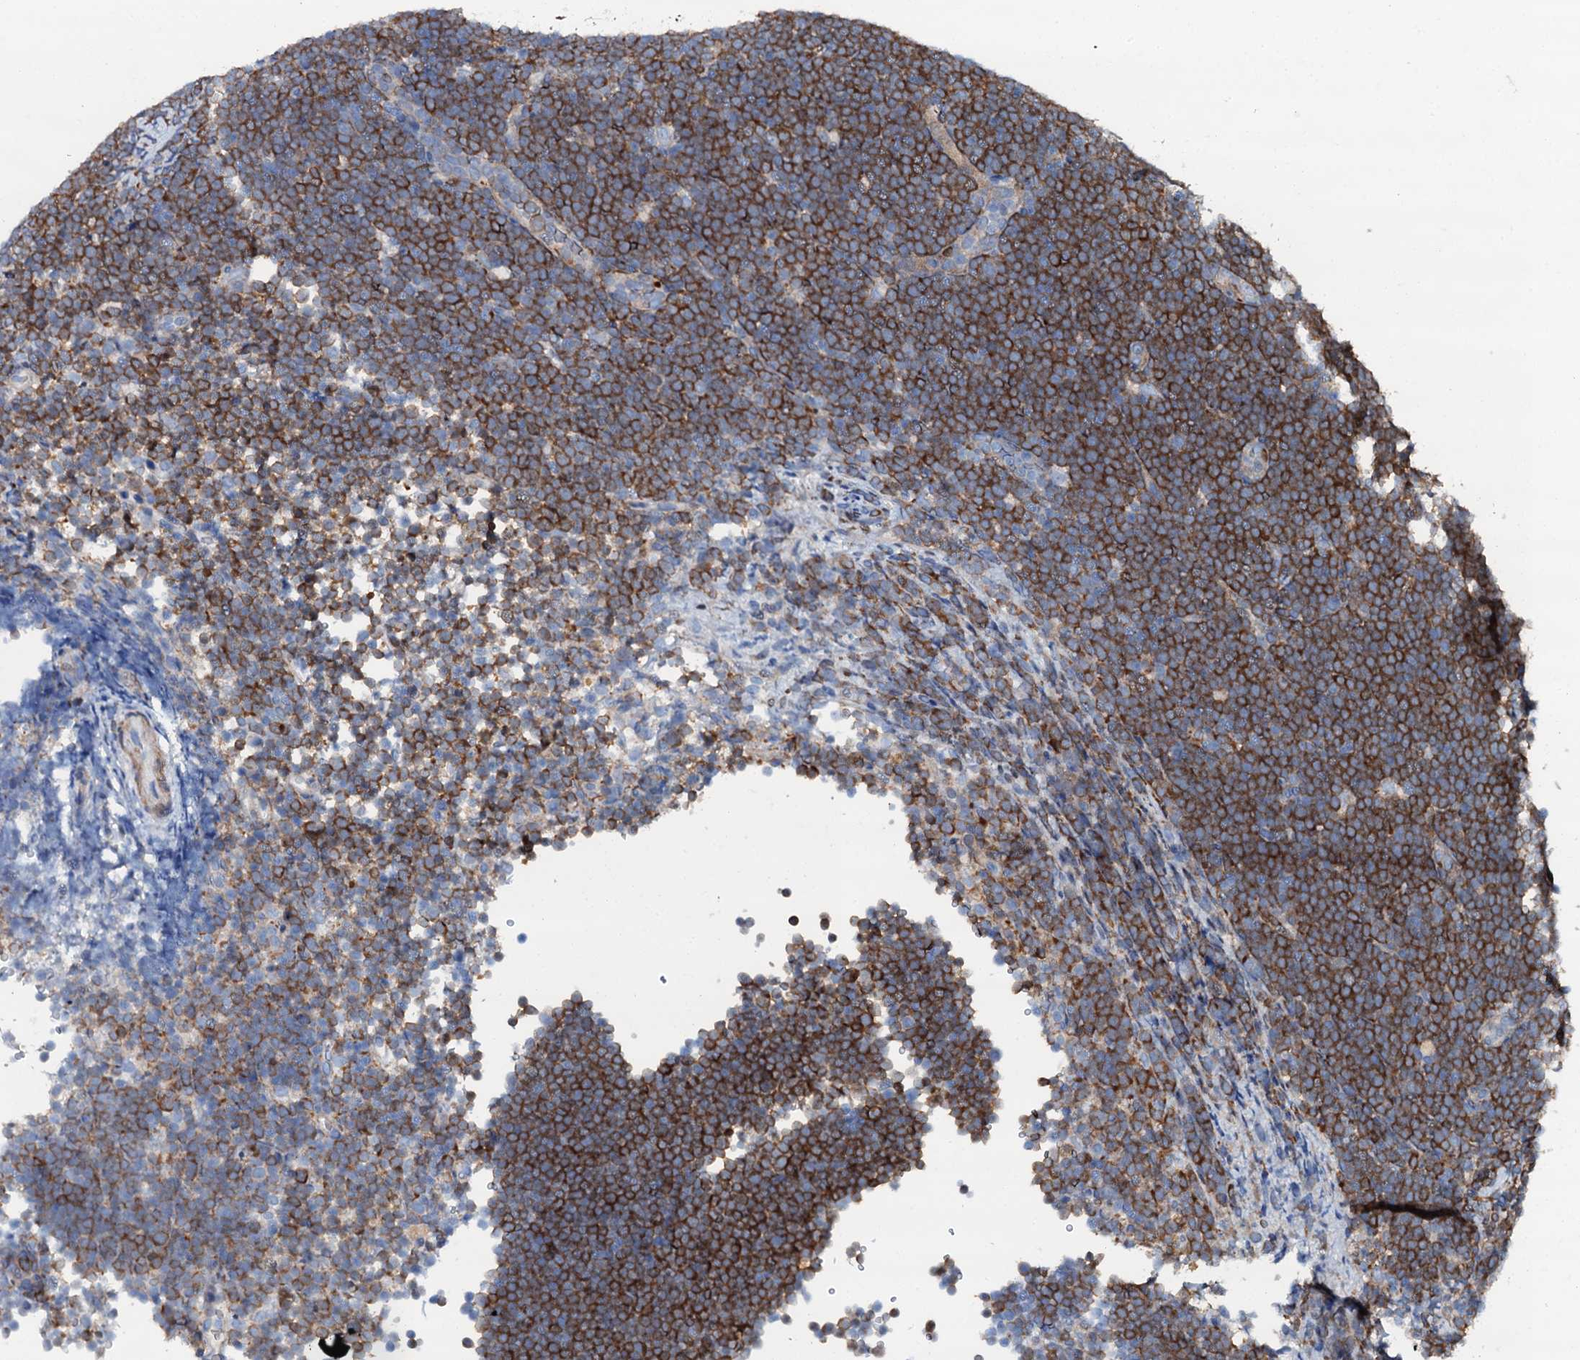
{"staining": {"intensity": "moderate", "quantity": ">75%", "location": "cytoplasmic/membranous"}, "tissue": "lymphoma", "cell_type": "Tumor cells", "image_type": "cancer", "snomed": [{"axis": "morphology", "description": "Malignant lymphoma, non-Hodgkin's type, High grade"}, {"axis": "topography", "description": "Lymph node"}], "caption": "Lymphoma was stained to show a protein in brown. There is medium levels of moderate cytoplasmic/membranous expression in approximately >75% of tumor cells.", "gene": "GFOD2", "patient": {"sex": "male", "age": 13}}